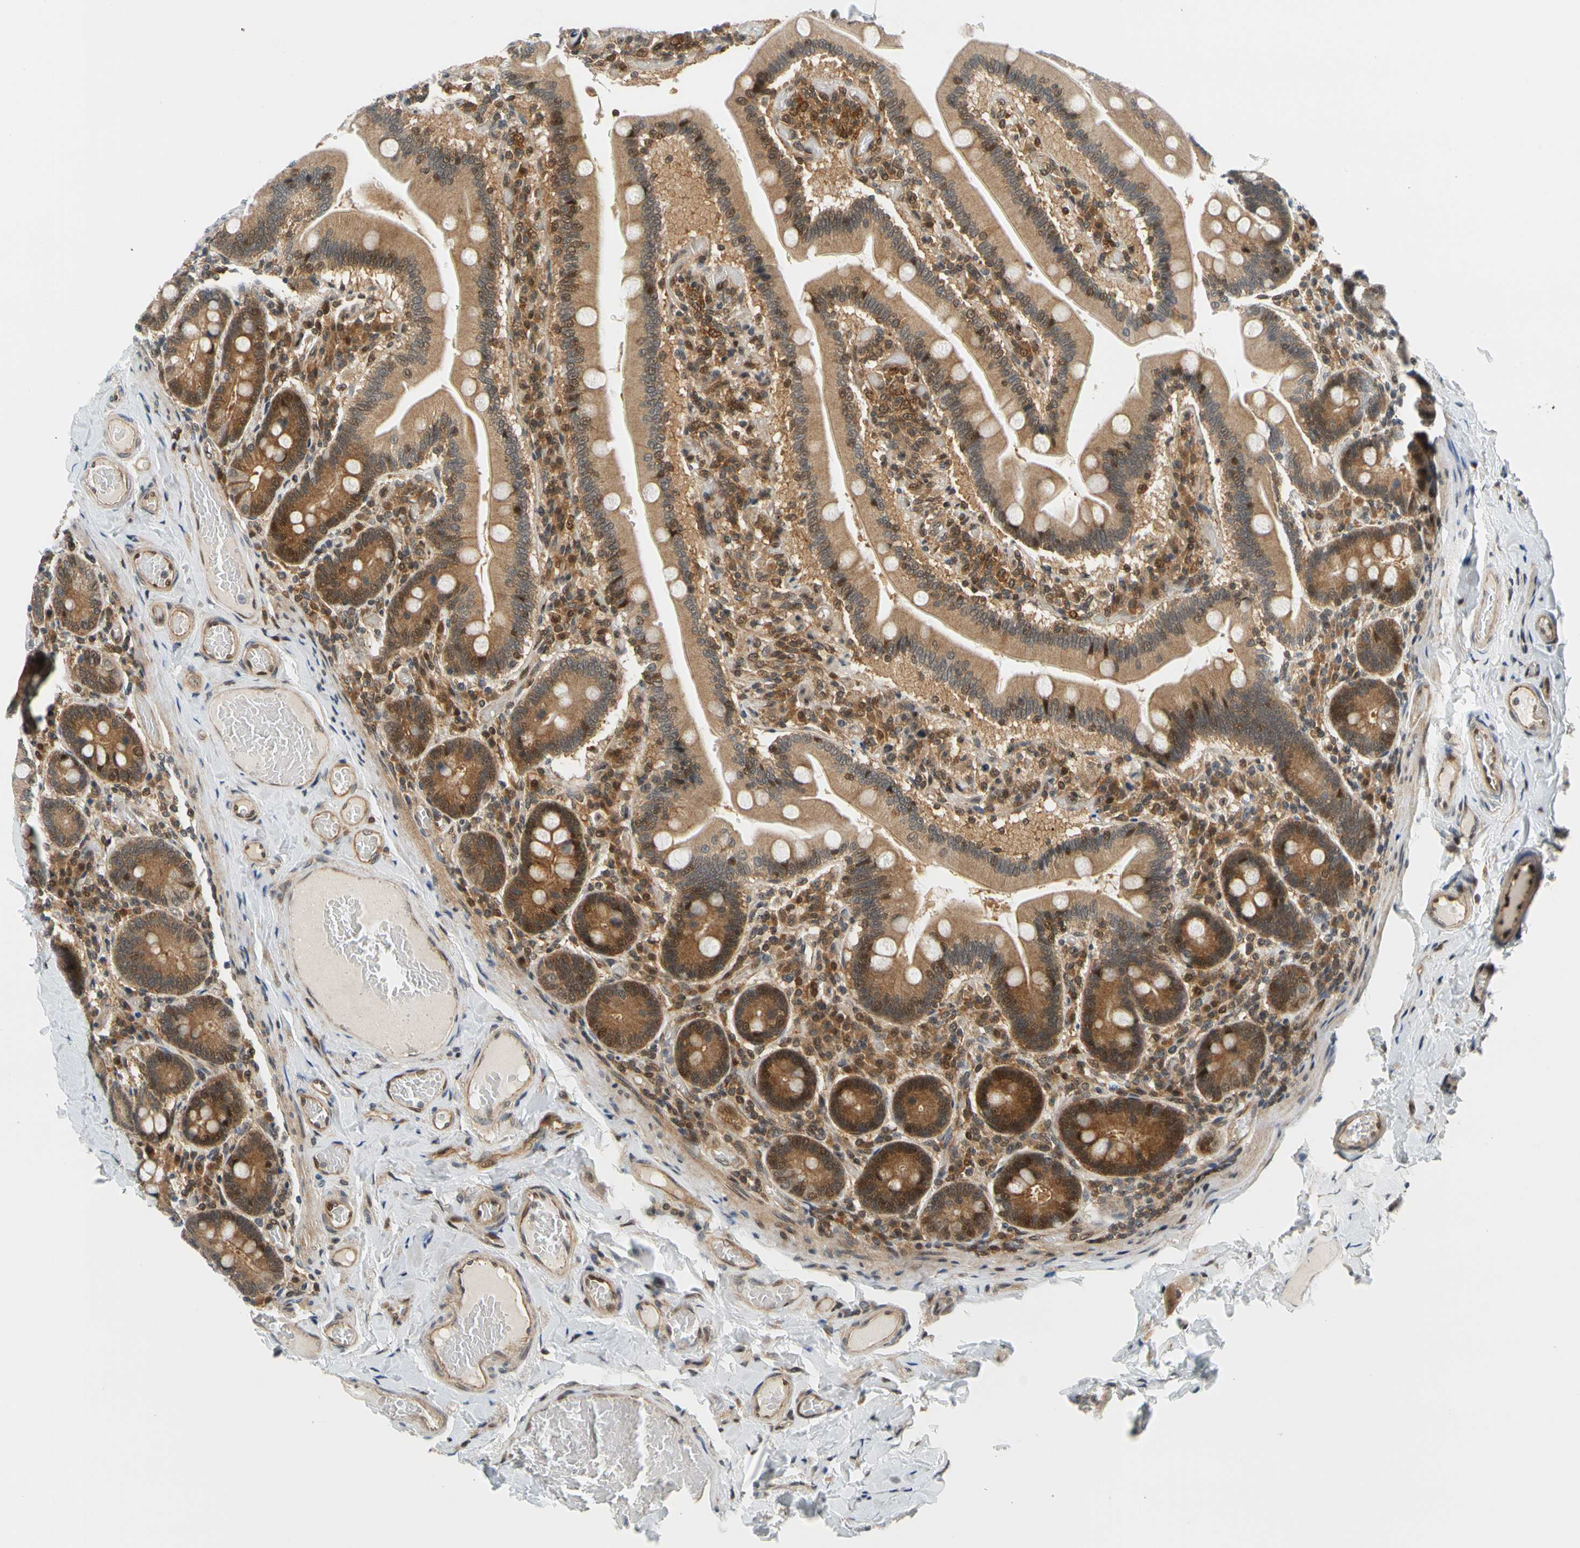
{"staining": {"intensity": "strong", "quantity": ">75%", "location": "cytoplasmic/membranous,nuclear"}, "tissue": "duodenum", "cell_type": "Glandular cells", "image_type": "normal", "snomed": [{"axis": "morphology", "description": "Normal tissue, NOS"}, {"axis": "topography", "description": "Duodenum"}], "caption": "High-power microscopy captured an immunohistochemistry (IHC) image of benign duodenum, revealing strong cytoplasmic/membranous,nuclear expression in approximately >75% of glandular cells.", "gene": "MAPK9", "patient": {"sex": "male", "age": 66}}